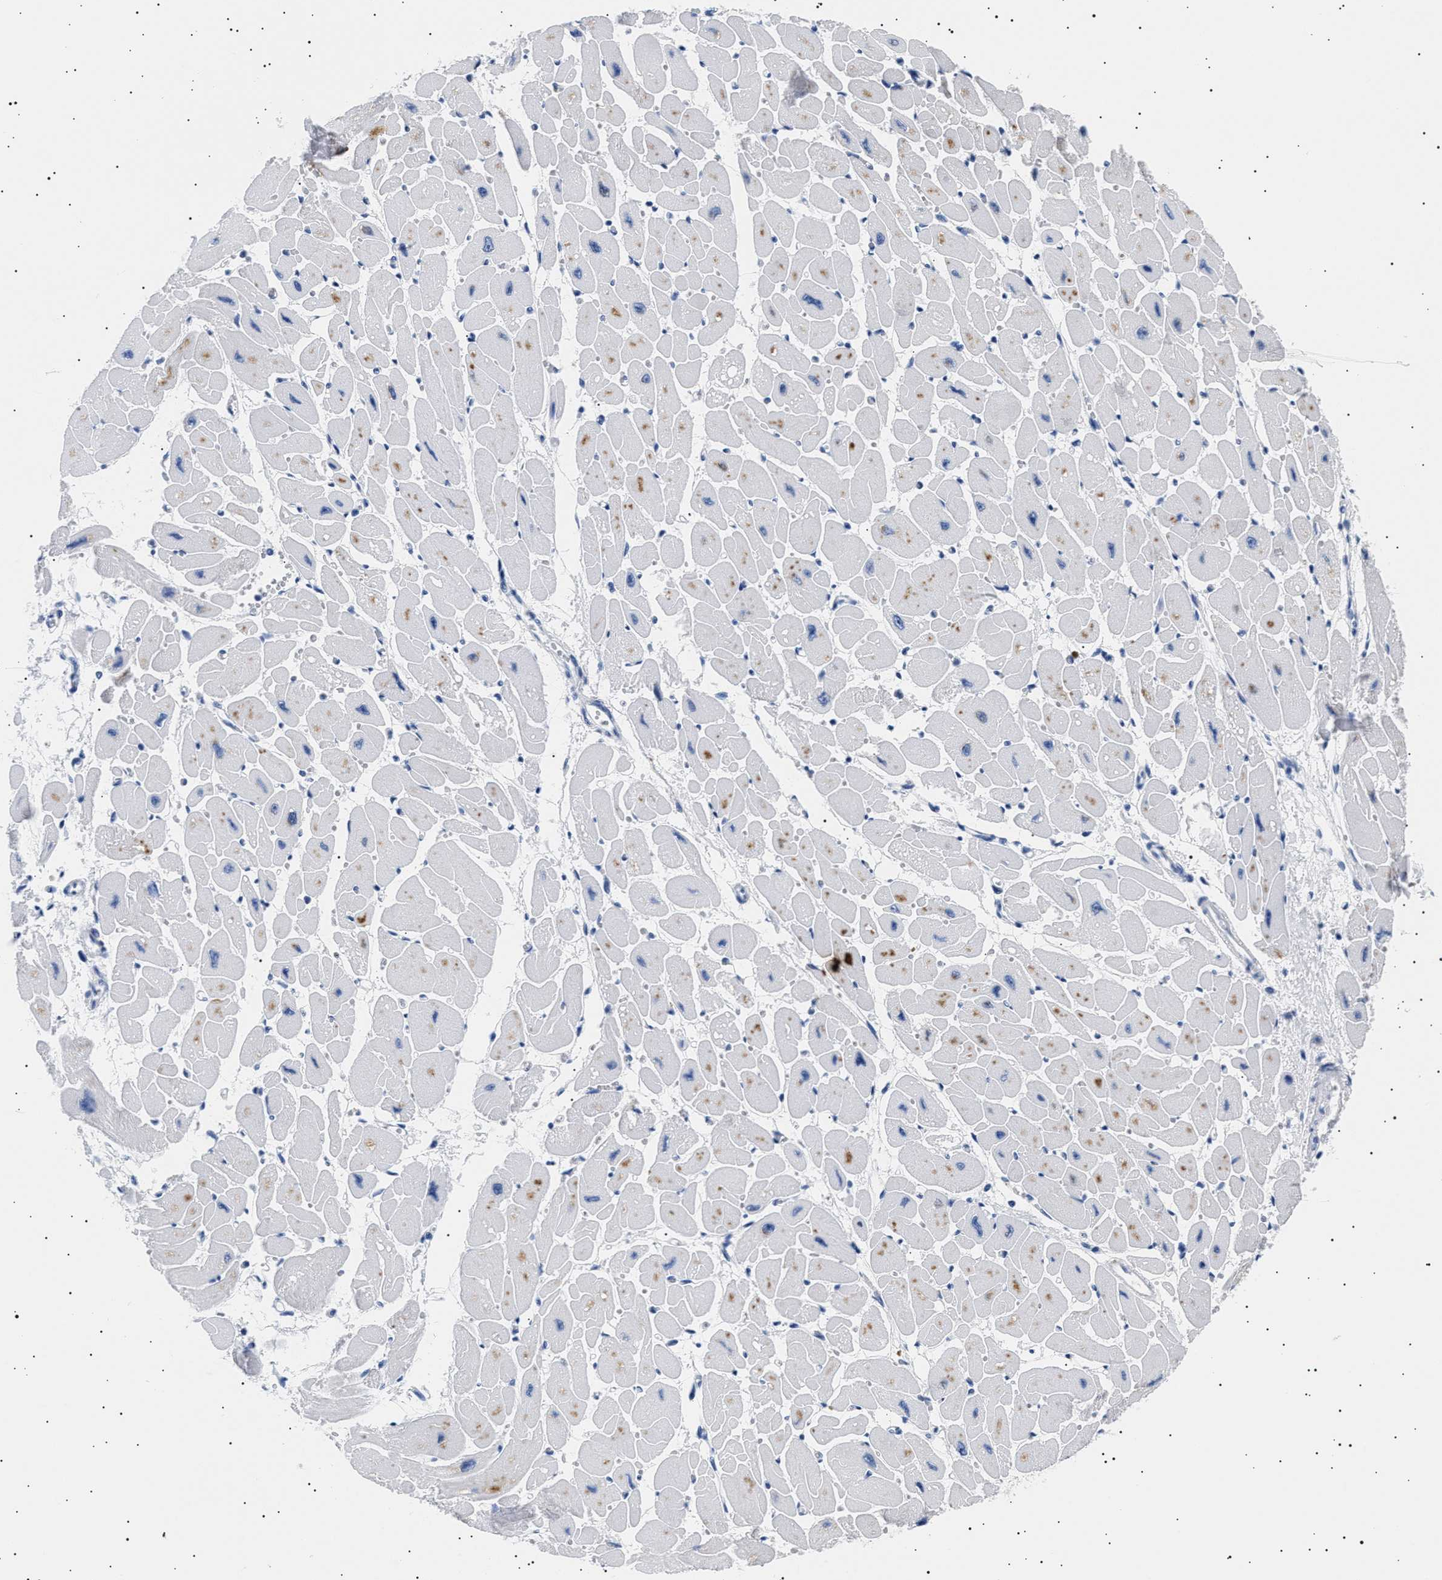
{"staining": {"intensity": "negative", "quantity": "none", "location": "none"}, "tissue": "heart muscle", "cell_type": "Cardiomyocytes", "image_type": "normal", "snomed": [{"axis": "morphology", "description": "Normal tissue, NOS"}, {"axis": "topography", "description": "Heart"}], "caption": "Cardiomyocytes are negative for brown protein staining in benign heart muscle. Nuclei are stained in blue.", "gene": "HEMGN", "patient": {"sex": "female", "age": 54}}